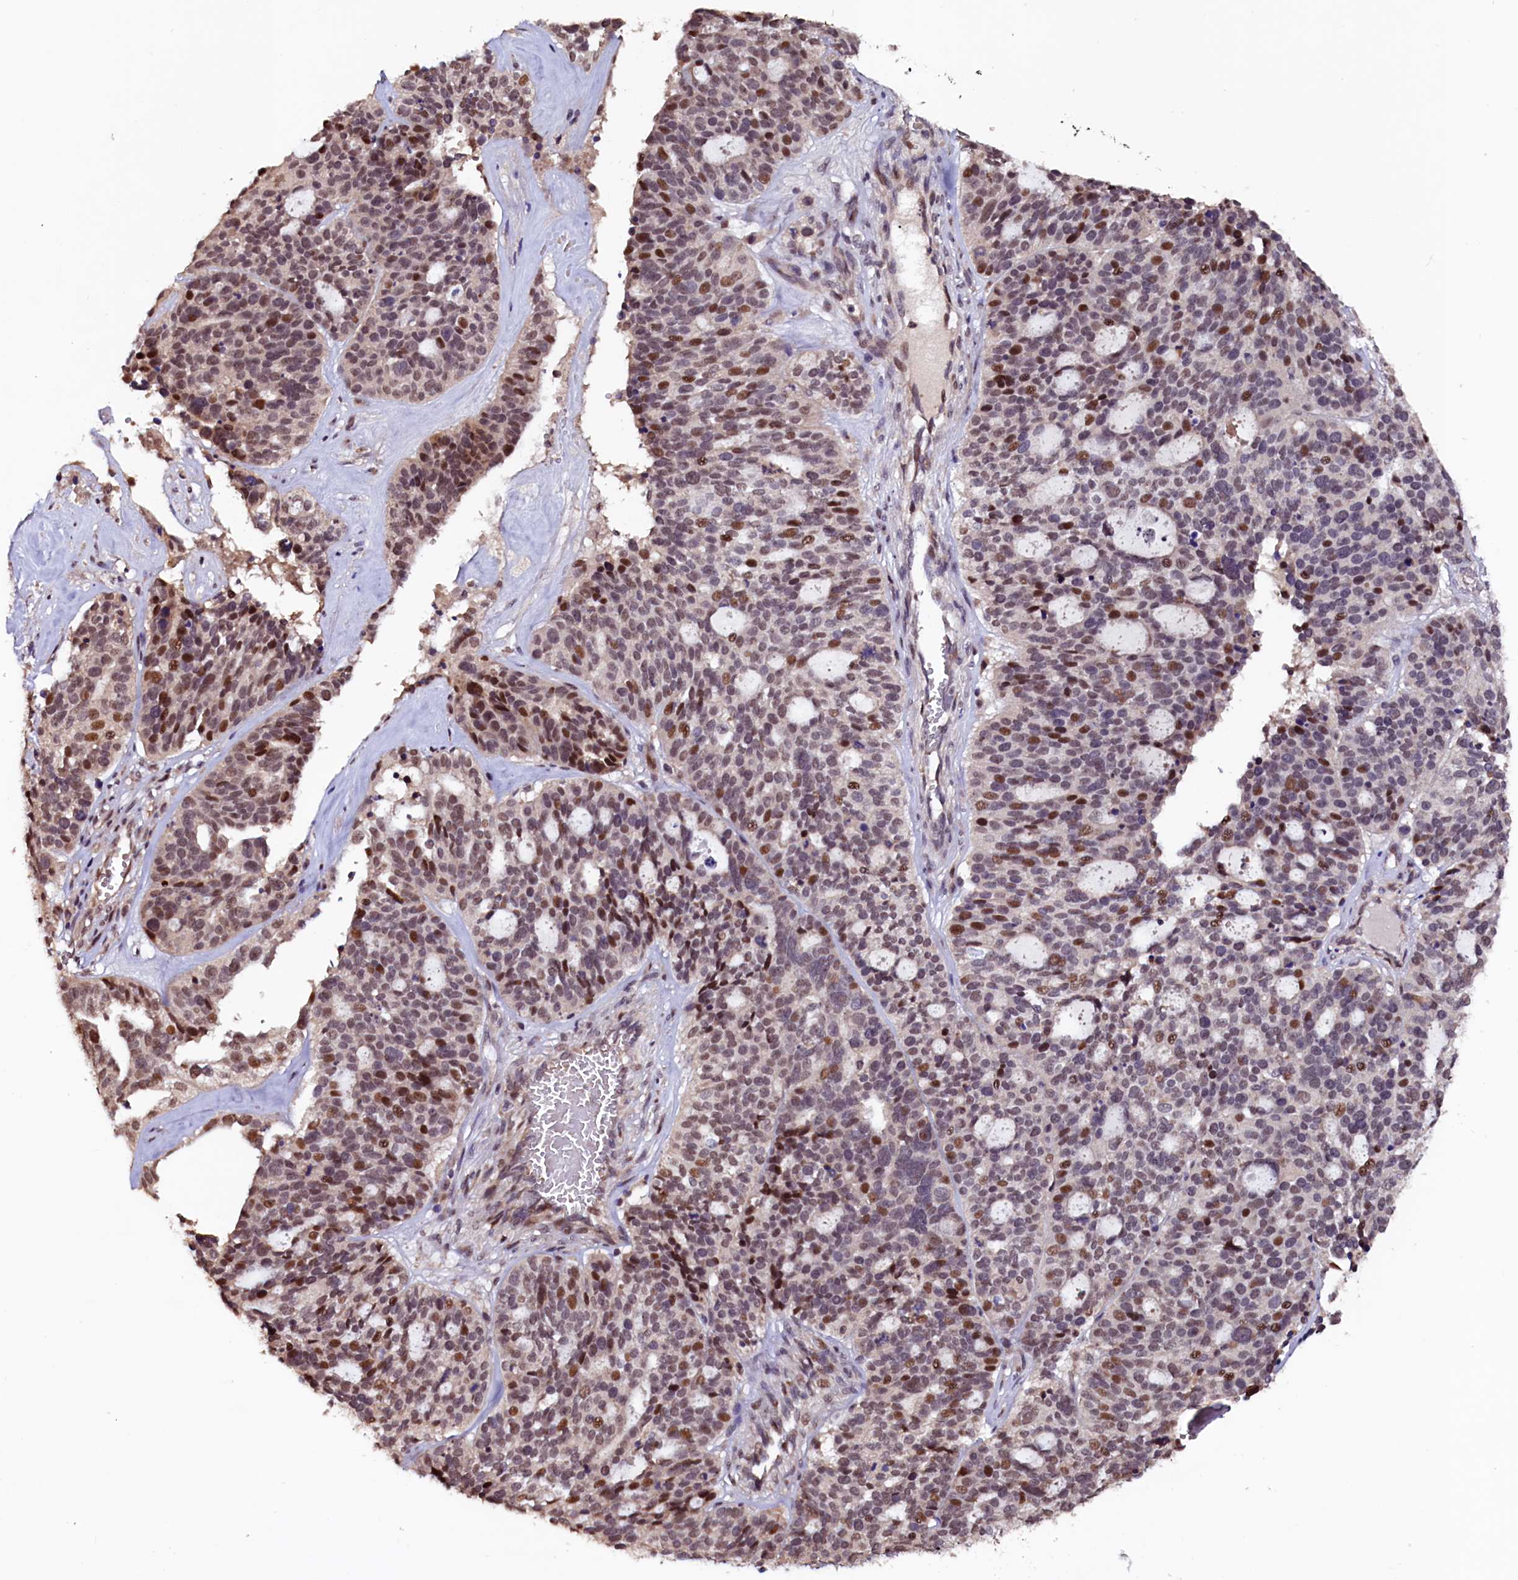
{"staining": {"intensity": "moderate", "quantity": ">75%", "location": "nuclear"}, "tissue": "ovarian cancer", "cell_type": "Tumor cells", "image_type": "cancer", "snomed": [{"axis": "morphology", "description": "Cystadenocarcinoma, serous, NOS"}, {"axis": "topography", "description": "Ovary"}], "caption": "An image of ovarian serous cystadenocarcinoma stained for a protein demonstrates moderate nuclear brown staining in tumor cells.", "gene": "RNMT", "patient": {"sex": "female", "age": 59}}